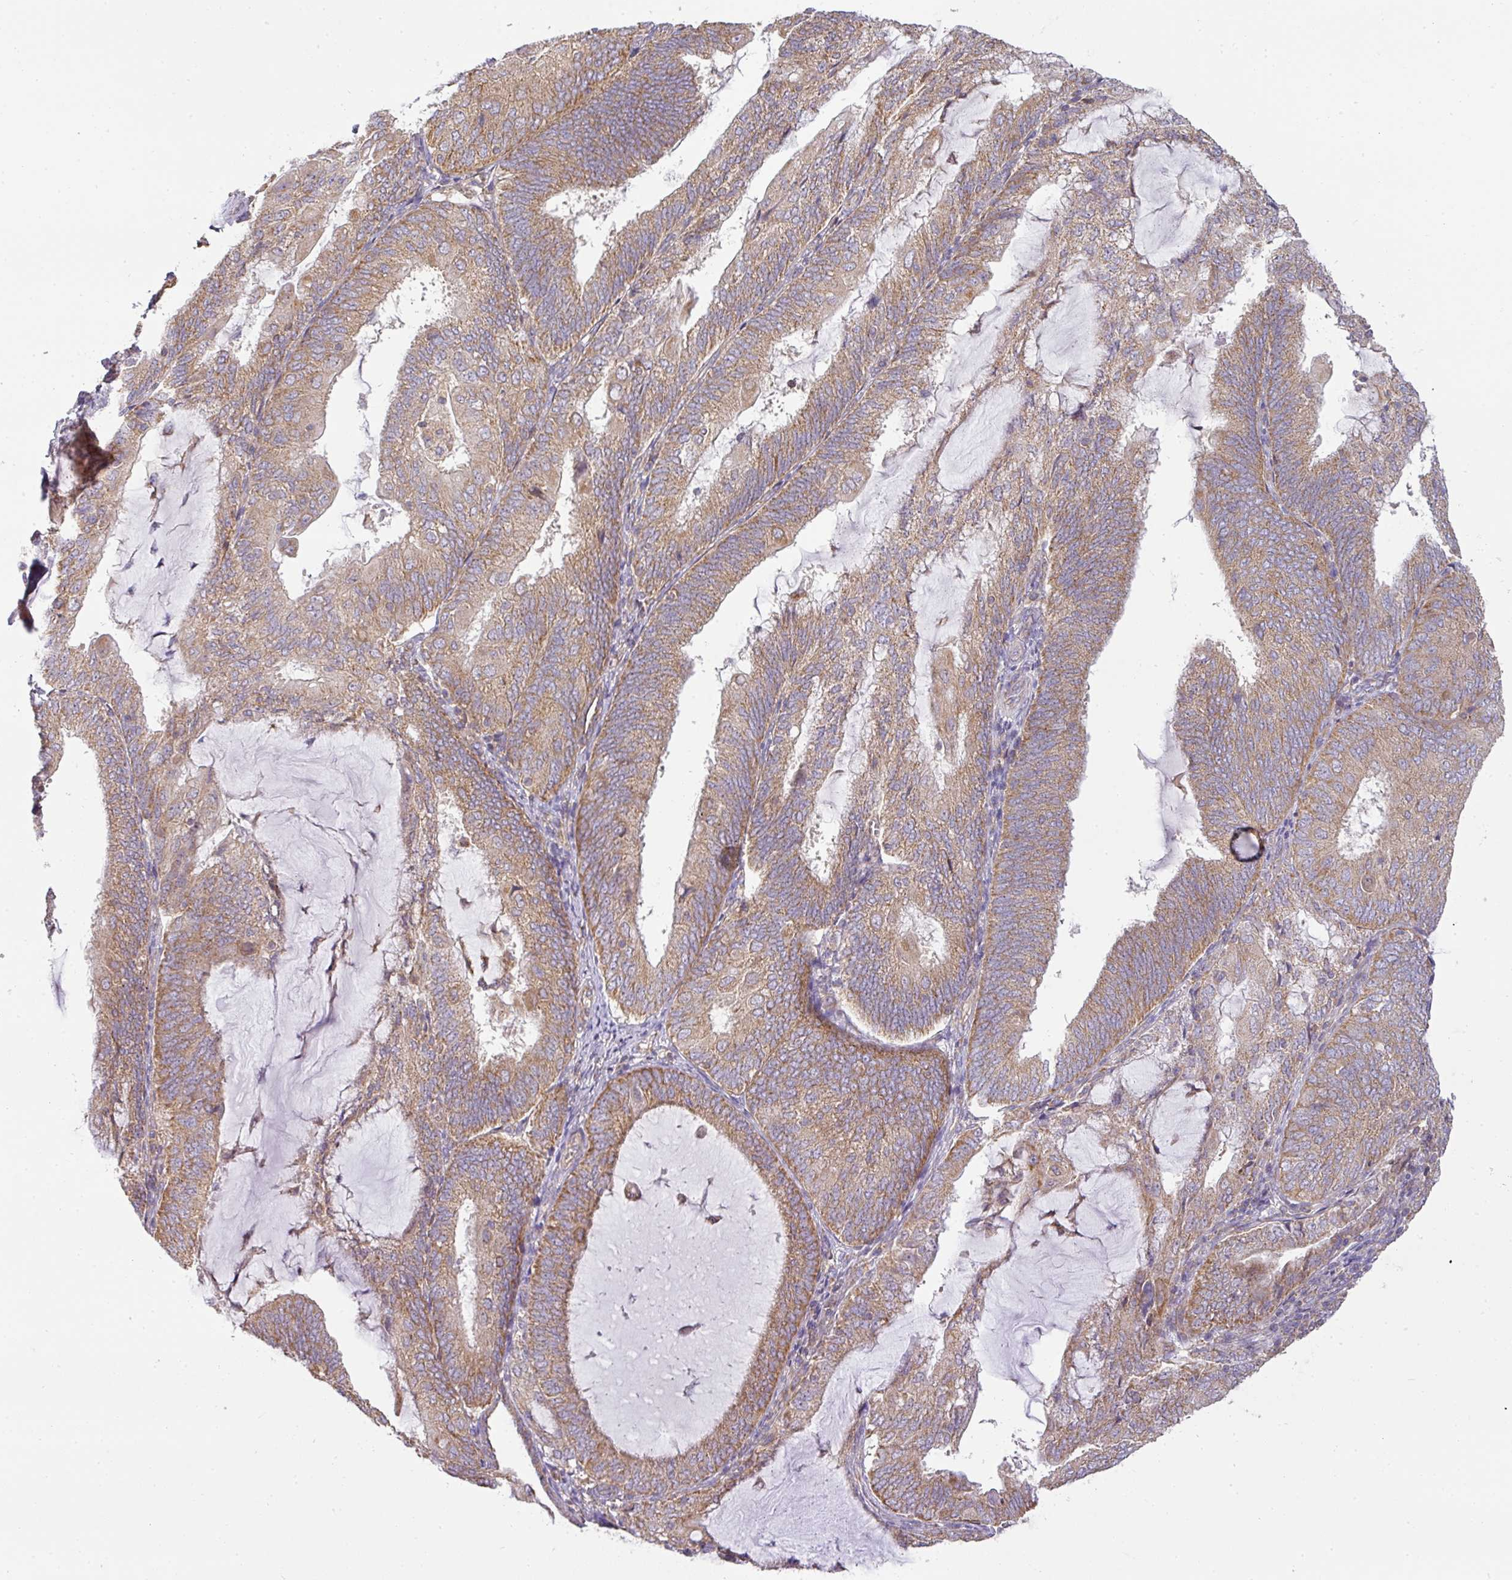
{"staining": {"intensity": "moderate", "quantity": ">75%", "location": "cytoplasmic/membranous"}, "tissue": "endometrial cancer", "cell_type": "Tumor cells", "image_type": "cancer", "snomed": [{"axis": "morphology", "description": "Adenocarcinoma, NOS"}, {"axis": "topography", "description": "Endometrium"}], "caption": "Endometrial cancer stained with DAB (3,3'-diaminobenzidine) immunohistochemistry displays medium levels of moderate cytoplasmic/membranous staining in about >75% of tumor cells. The staining was performed using DAB, with brown indicating positive protein expression. Nuclei are stained blue with hematoxylin.", "gene": "ZNF211", "patient": {"sex": "female", "age": 81}}